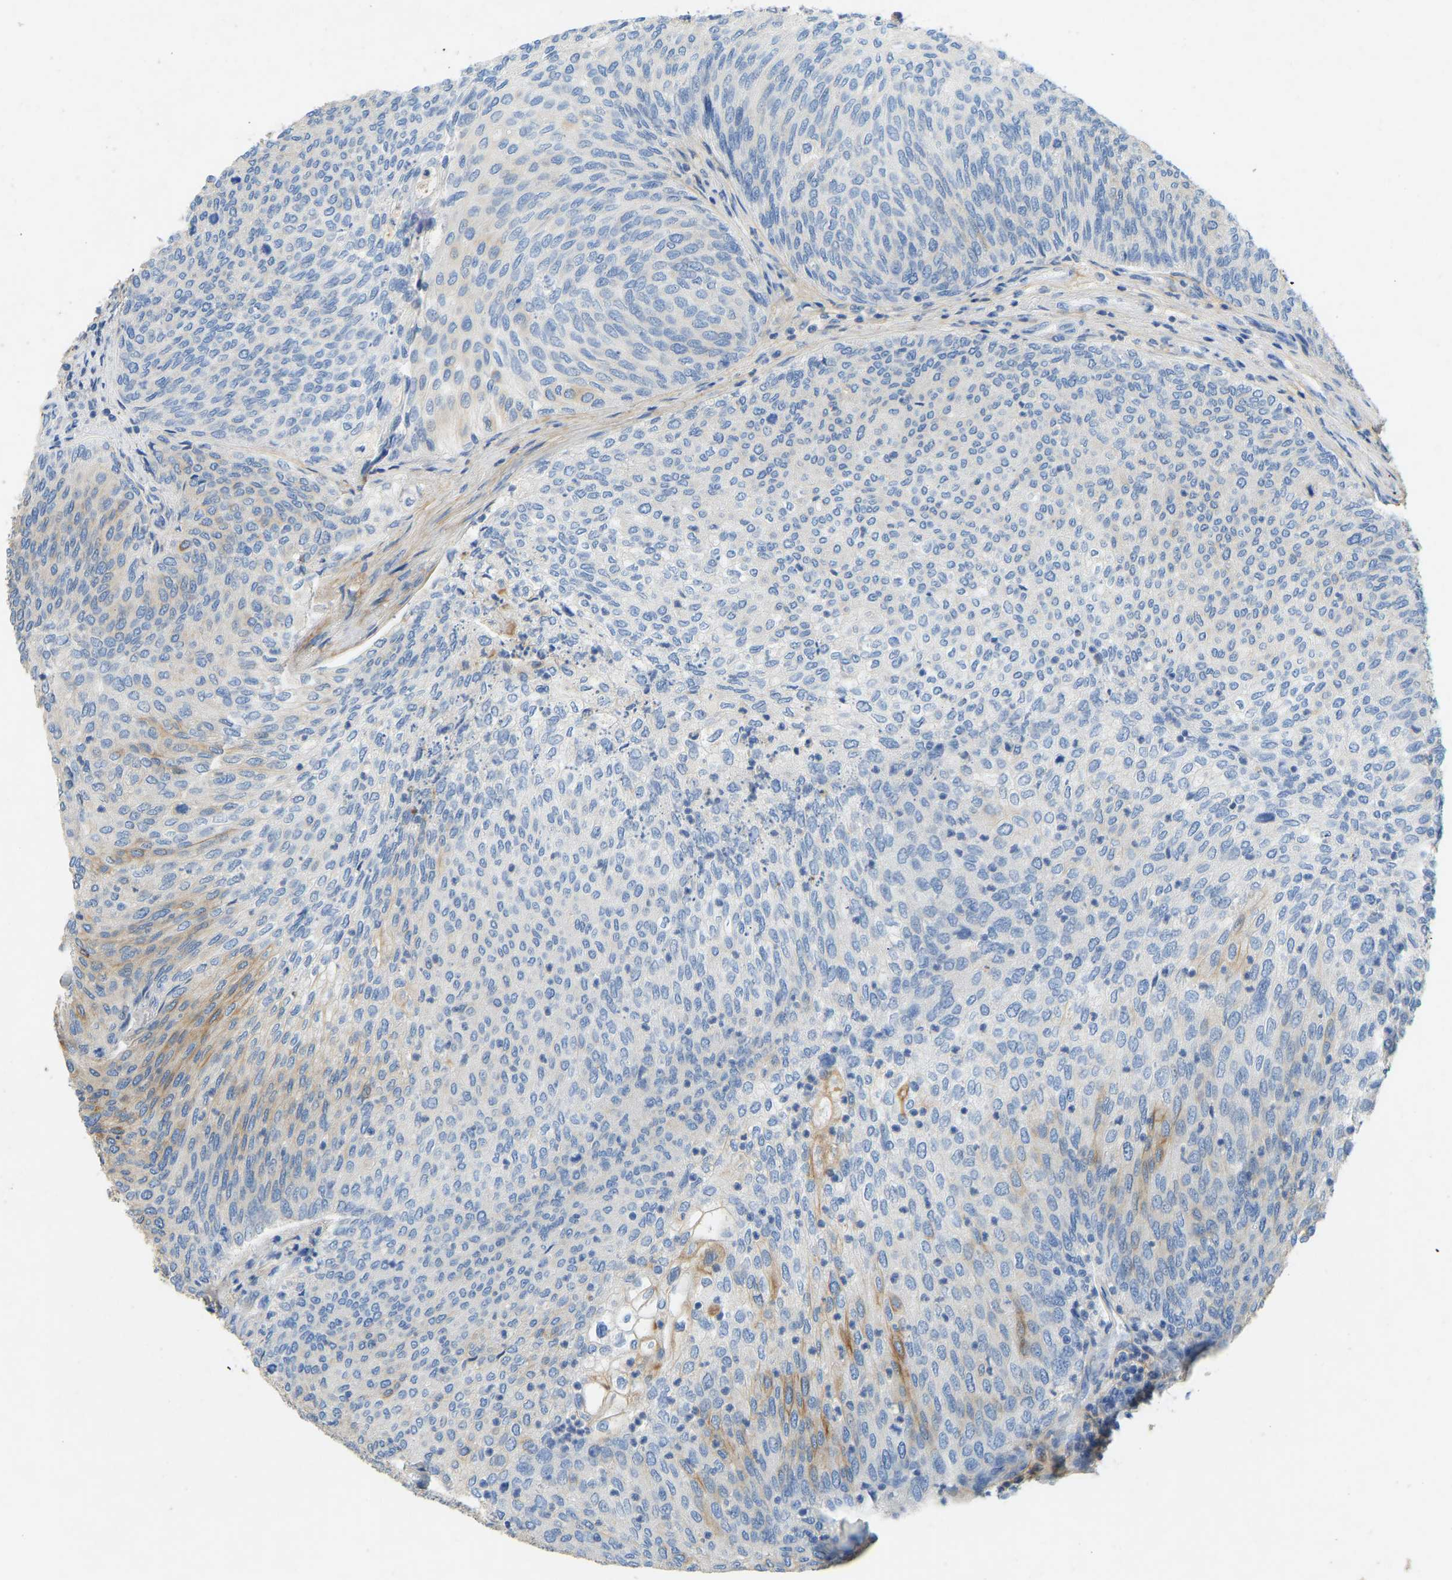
{"staining": {"intensity": "moderate", "quantity": "<25%", "location": "cytoplasmic/membranous"}, "tissue": "urothelial cancer", "cell_type": "Tumor cells", "image_type": "cancer", "snomed": [{"axis": "morphology", "description": "Urothelial carcinoma, Low grade"}, {"axis": "topography", "description": "Urinary bladder"}], "caption": "An image of human urothelial carcinoma (low-grade) stained for a protein demonstrates moderate cytoplasmic/membranous brown staining in tumor cells. Nuclei are stained in blue.", "gene": "TECTA", "patient": {"sex": "female", "age": 79}}